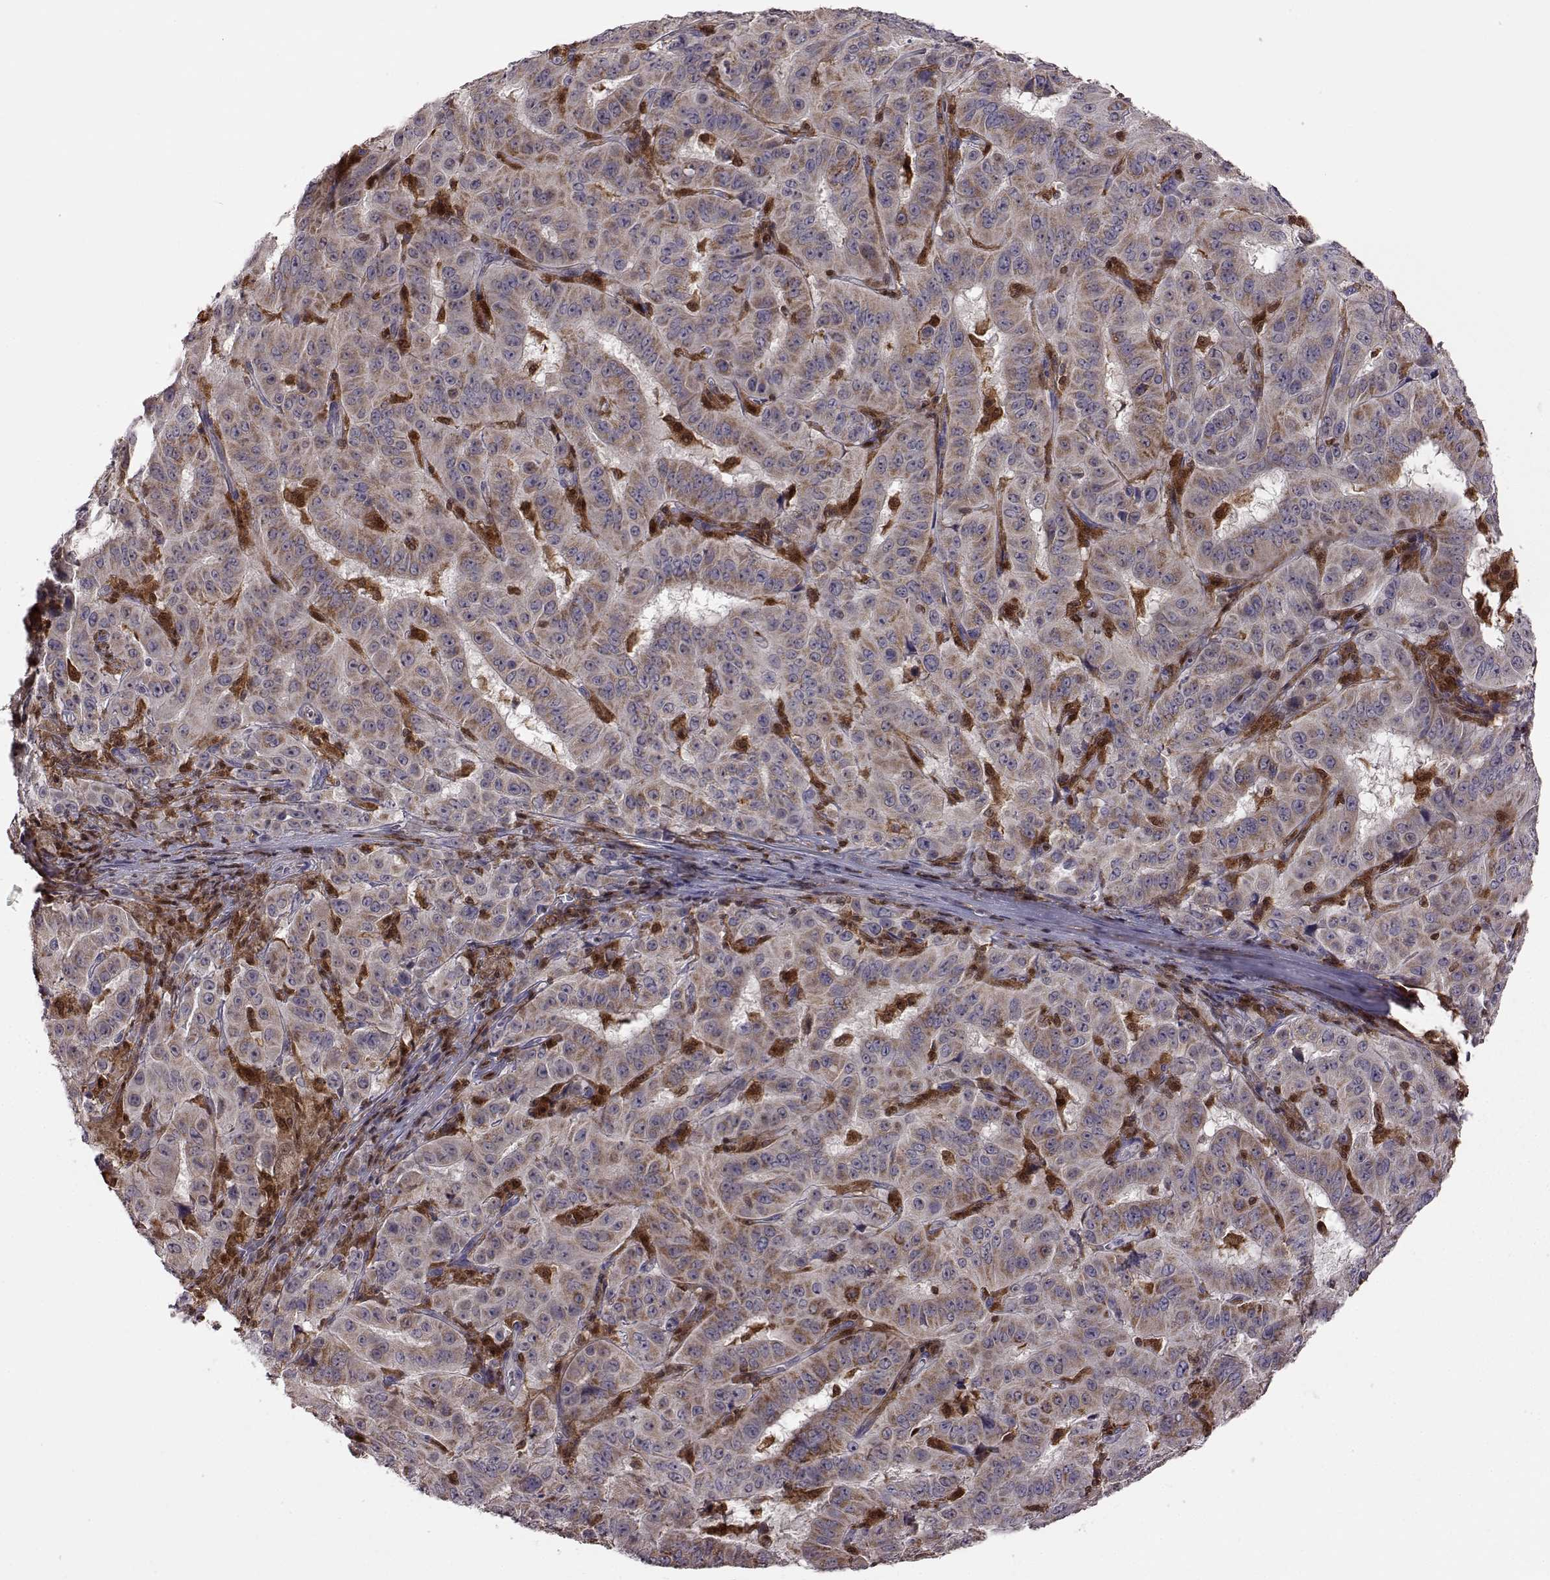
{"staining": {"intensity": "moderate", "quantity": ">75%", "location": "cytoplasmic/membranous"}, "tissue": "pancreatic cancer", "cell_type": "Tumor cells", "image_type": "cancer", "snomed": [{"axis": "morphology", "description": "Adenocarcinoma, NOS"}, {"axis": "topography", "description": "Pancreas"}], "caption": "Brown immunohistochemical staining in pancreatic cancer exhibits moderate cytoplasmic/membranous staining in about >75% of tumor cells.", "gene": "DOK2", "patient": {"sex": "male", "age": 63}}